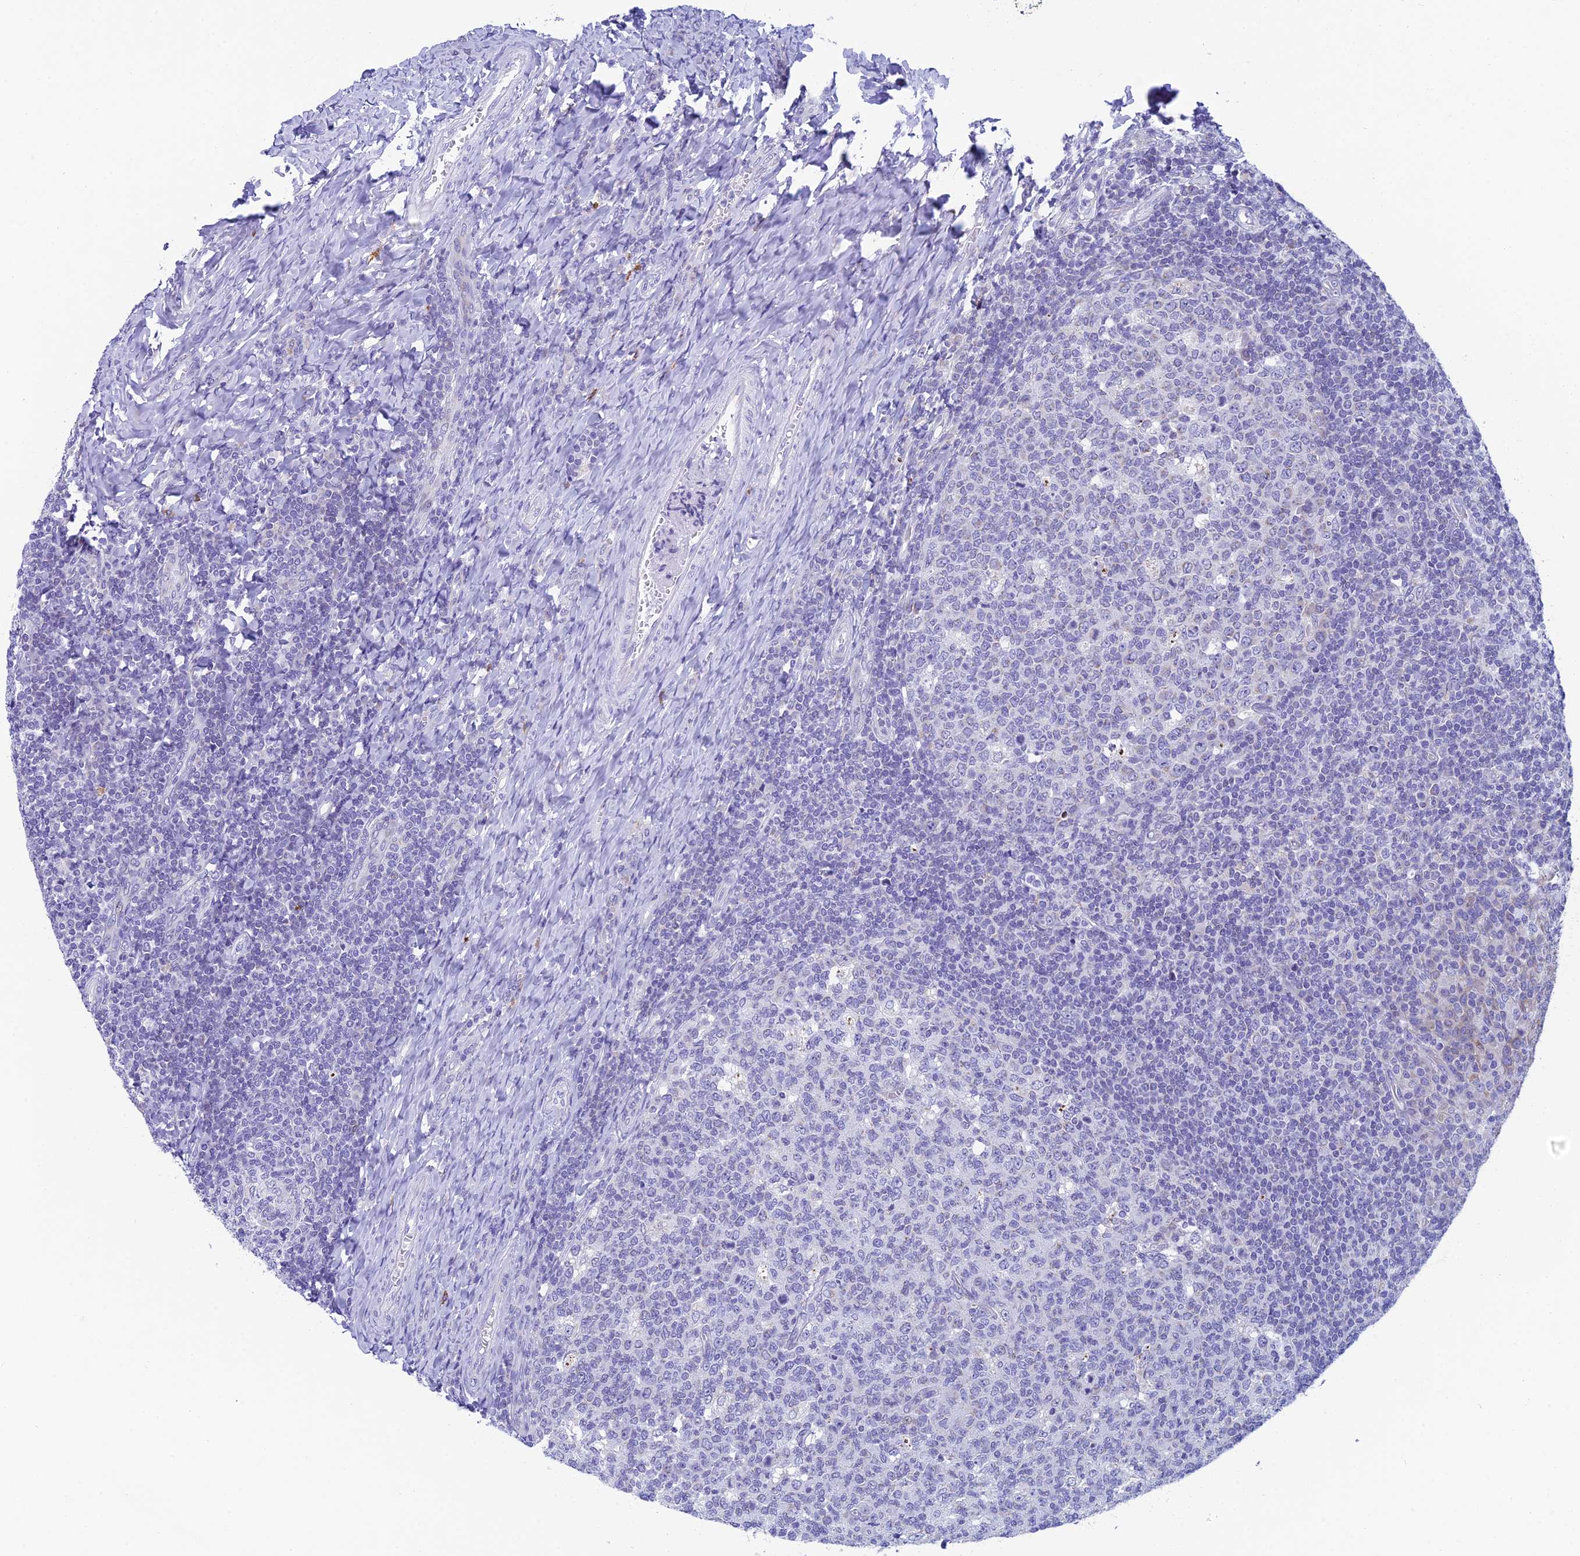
{"staining": {"intensity": "negative", "quantity": "none", "location": "none"}, "tissue": "tonsil", "cell_type": "Germinal center cells", "image_type": "normal", "snomed": [{"axis": "morphology", "description": "Normal tissue, NOS"}, {"axis": "topography", "description": "Tonsil"}], "caption": "An IHC image of benign tonsil is shown. There is no staining in germinal center cells of tonsil.", "gene": "REEP4", "patient": {"sex": "female", "age": 19}}